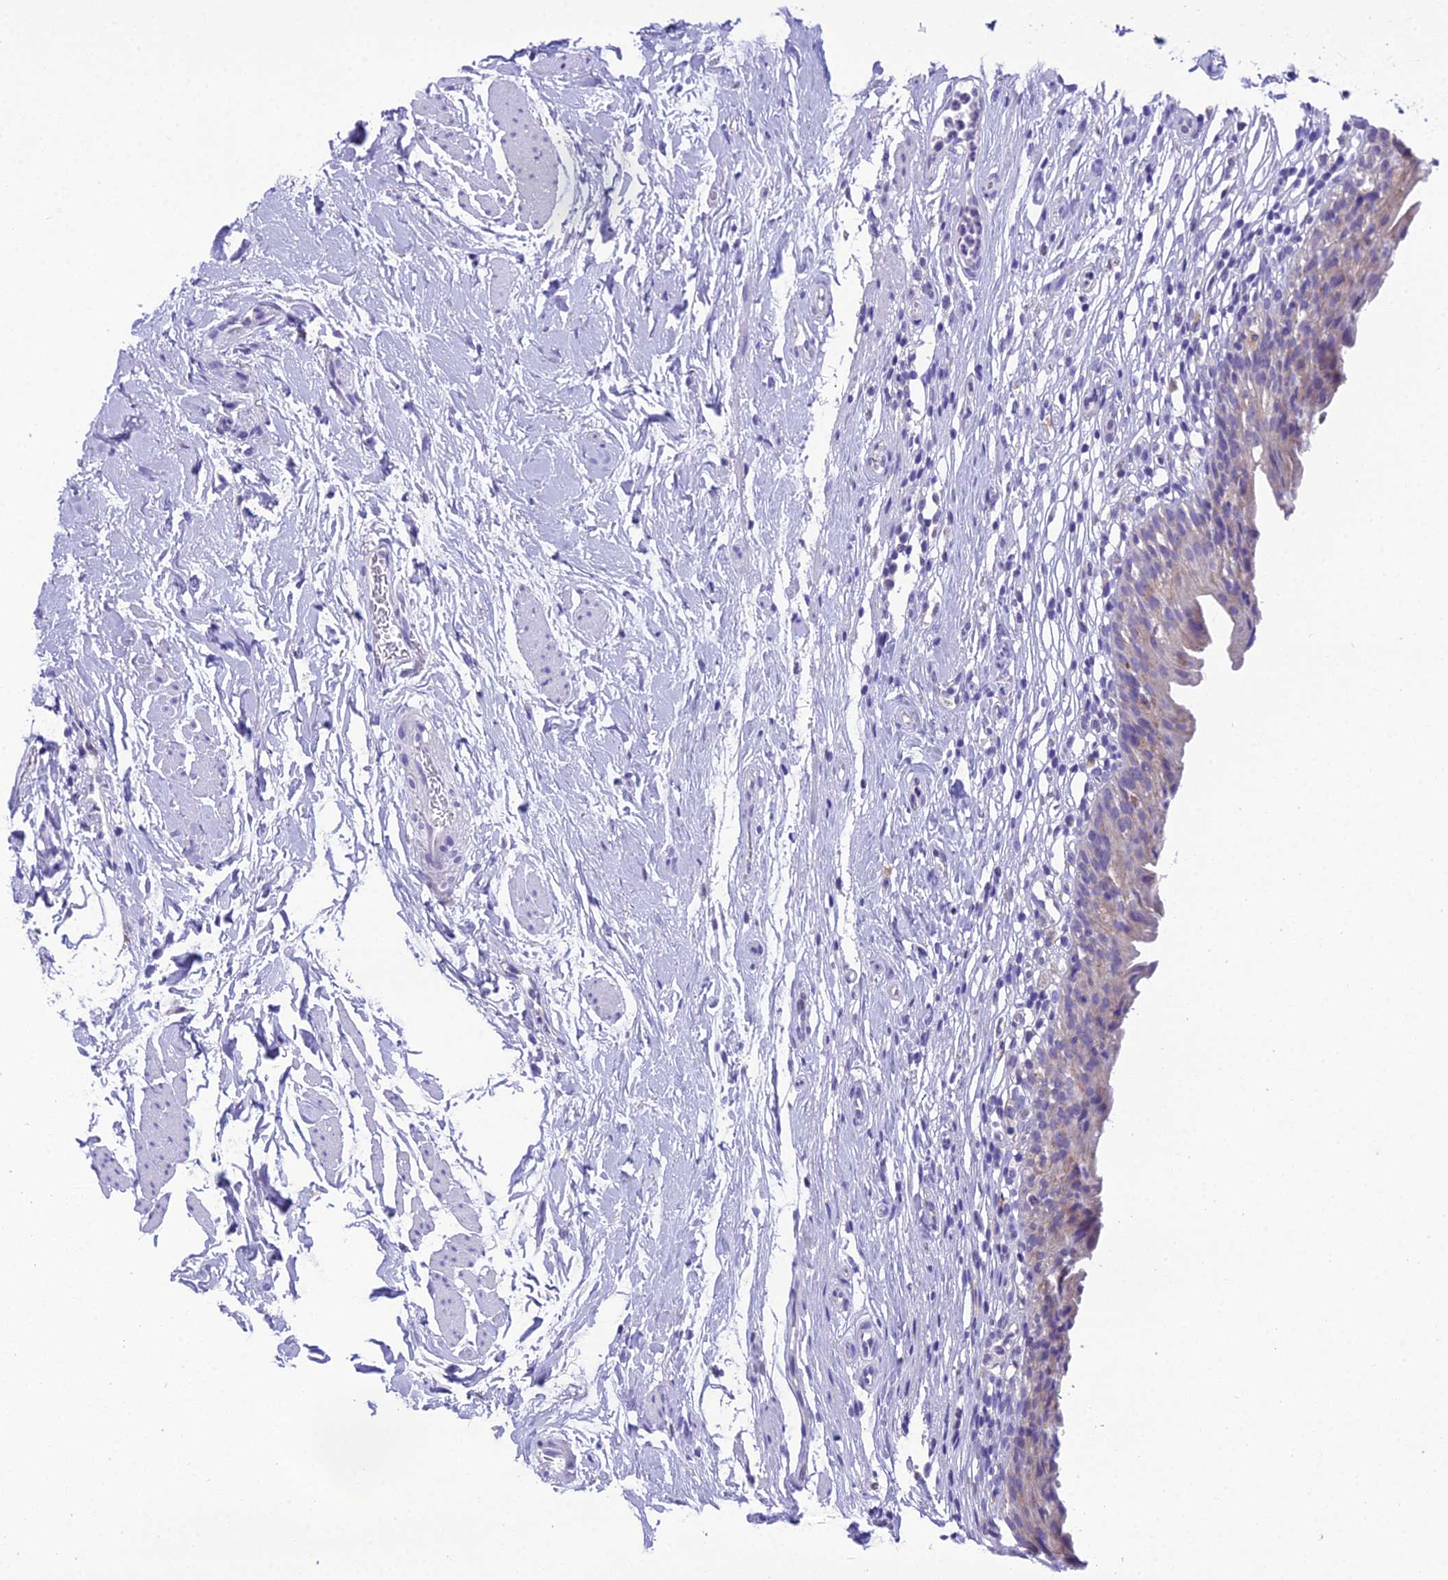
{"staining": {"intensity": "weak", "quantity": "<25%", "location": "cytoplasmic/membranous"}, "tissue": "urinary bladder", "cell_type": "Urothelial cells", "image_type": "normal", "snomed": [{"axis": "morphology", "description": "Normal tissue, NOS"}, {"axis": "morphology", "description": "Inflammation, NOS"}, {"axis": "topography", "description": "Urinary bladder"}], "caption": "DAB immunohistochemical staining of benign urinary bladder shows no significant staining in urothelial cells.", "gene": "MIIP", "patient": {"sex": "male", "age": 63}}